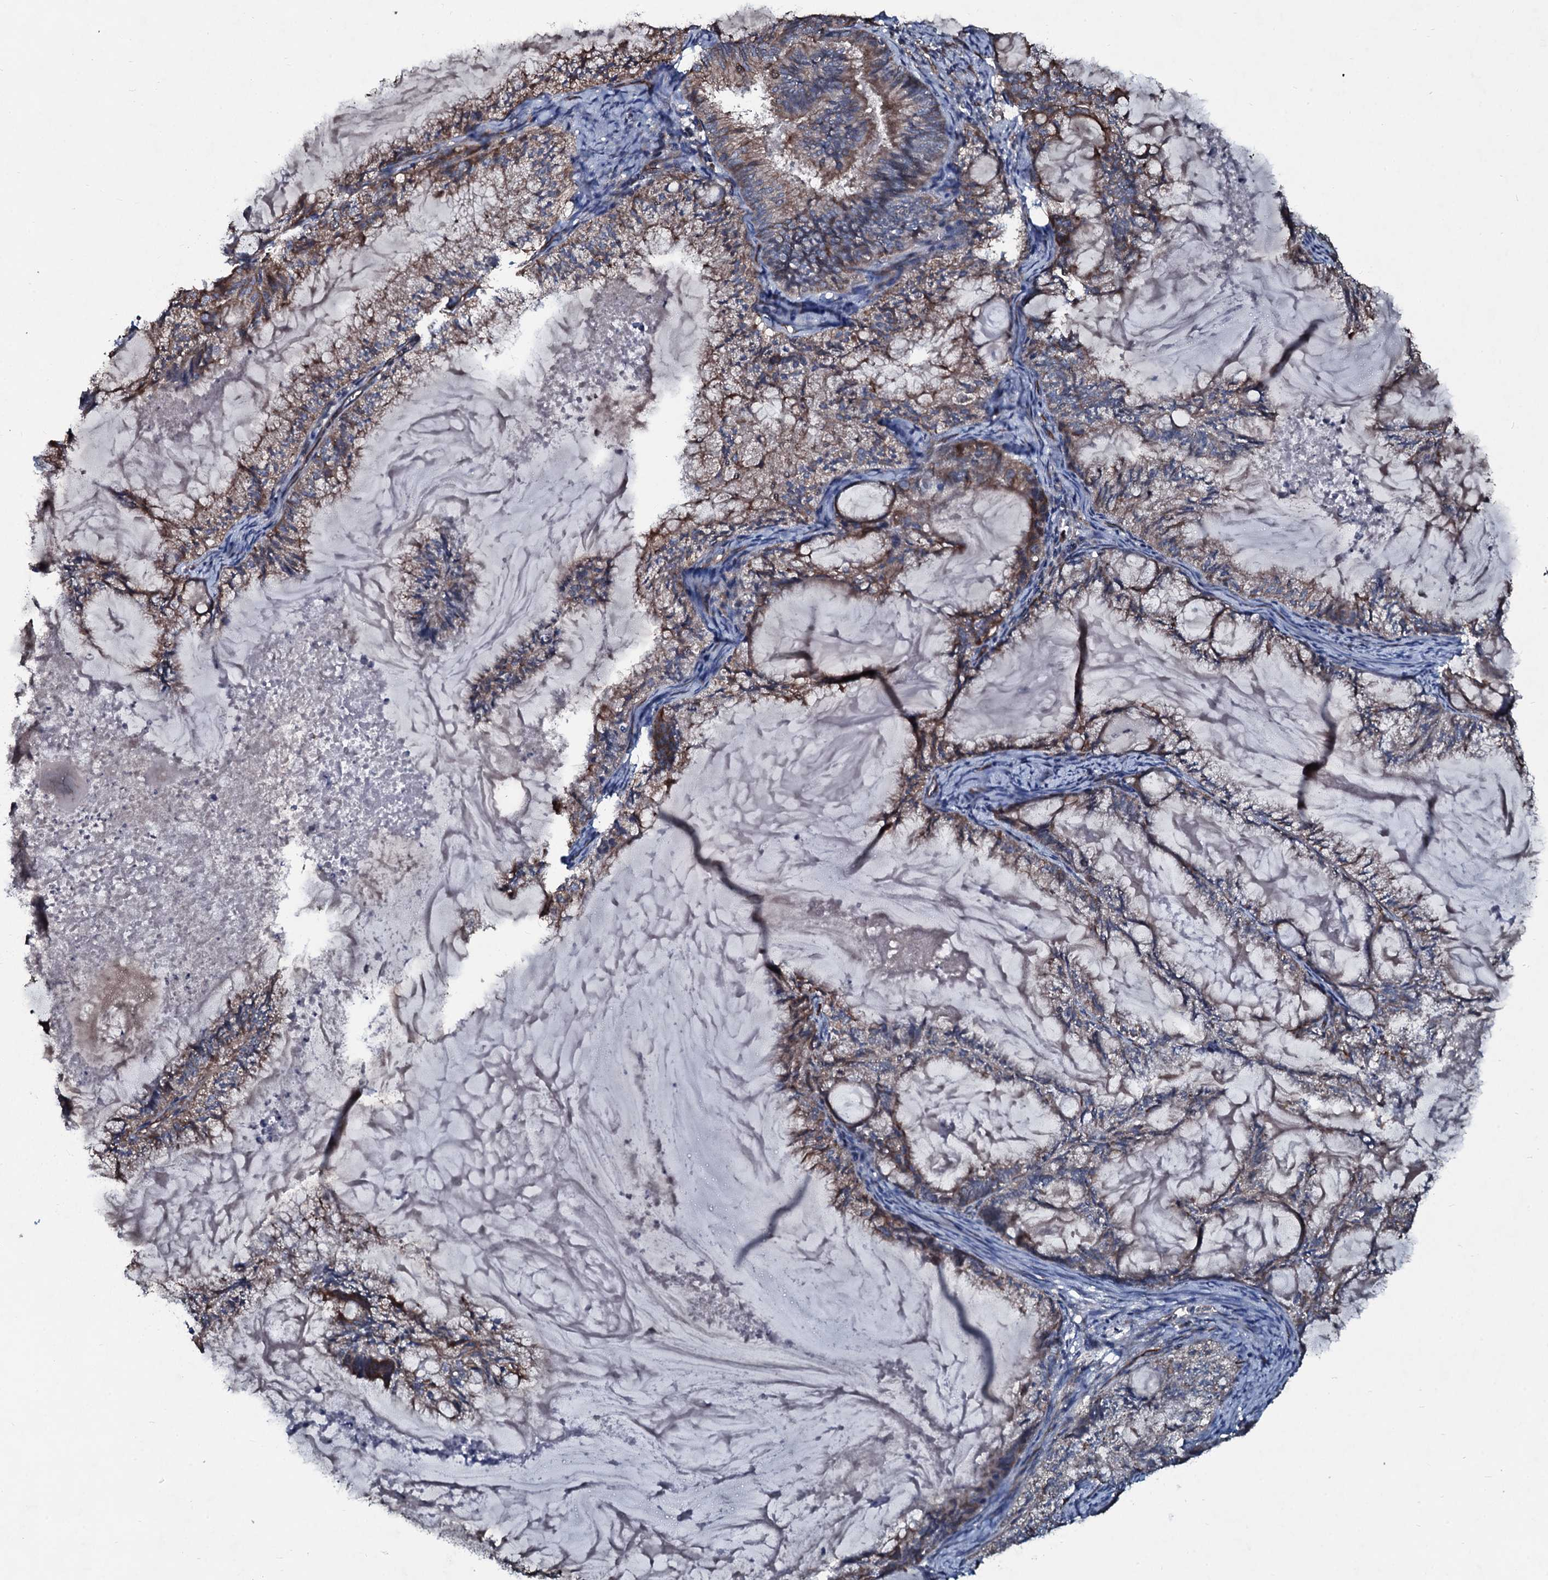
{"staining": {"intensity": "moderate", "quantity": ">75%", "location": "cytoplasmic/membranous"}, "tissue": "endometrial cancer", "cell_type": "Tumor cells", "image_type": "cancer", "snomed": [{"axis": "morphology", "description": "Adenocarcinoma, NOS"}, {"axis": "topography", "description": "Endometrium"}], "caption": "Immunohistochemical staining of endometrial adenocarcinoma reveals moderate cytoplasmic/membranous protein staining in about >75% of tumor cells. The staining was performed using DAB, with brown indicating positive protein expression. Nuclei are stained blue with hematoxylin.", "gene": "DMAC2", "patient": {"sex": "female", "age": 86}}